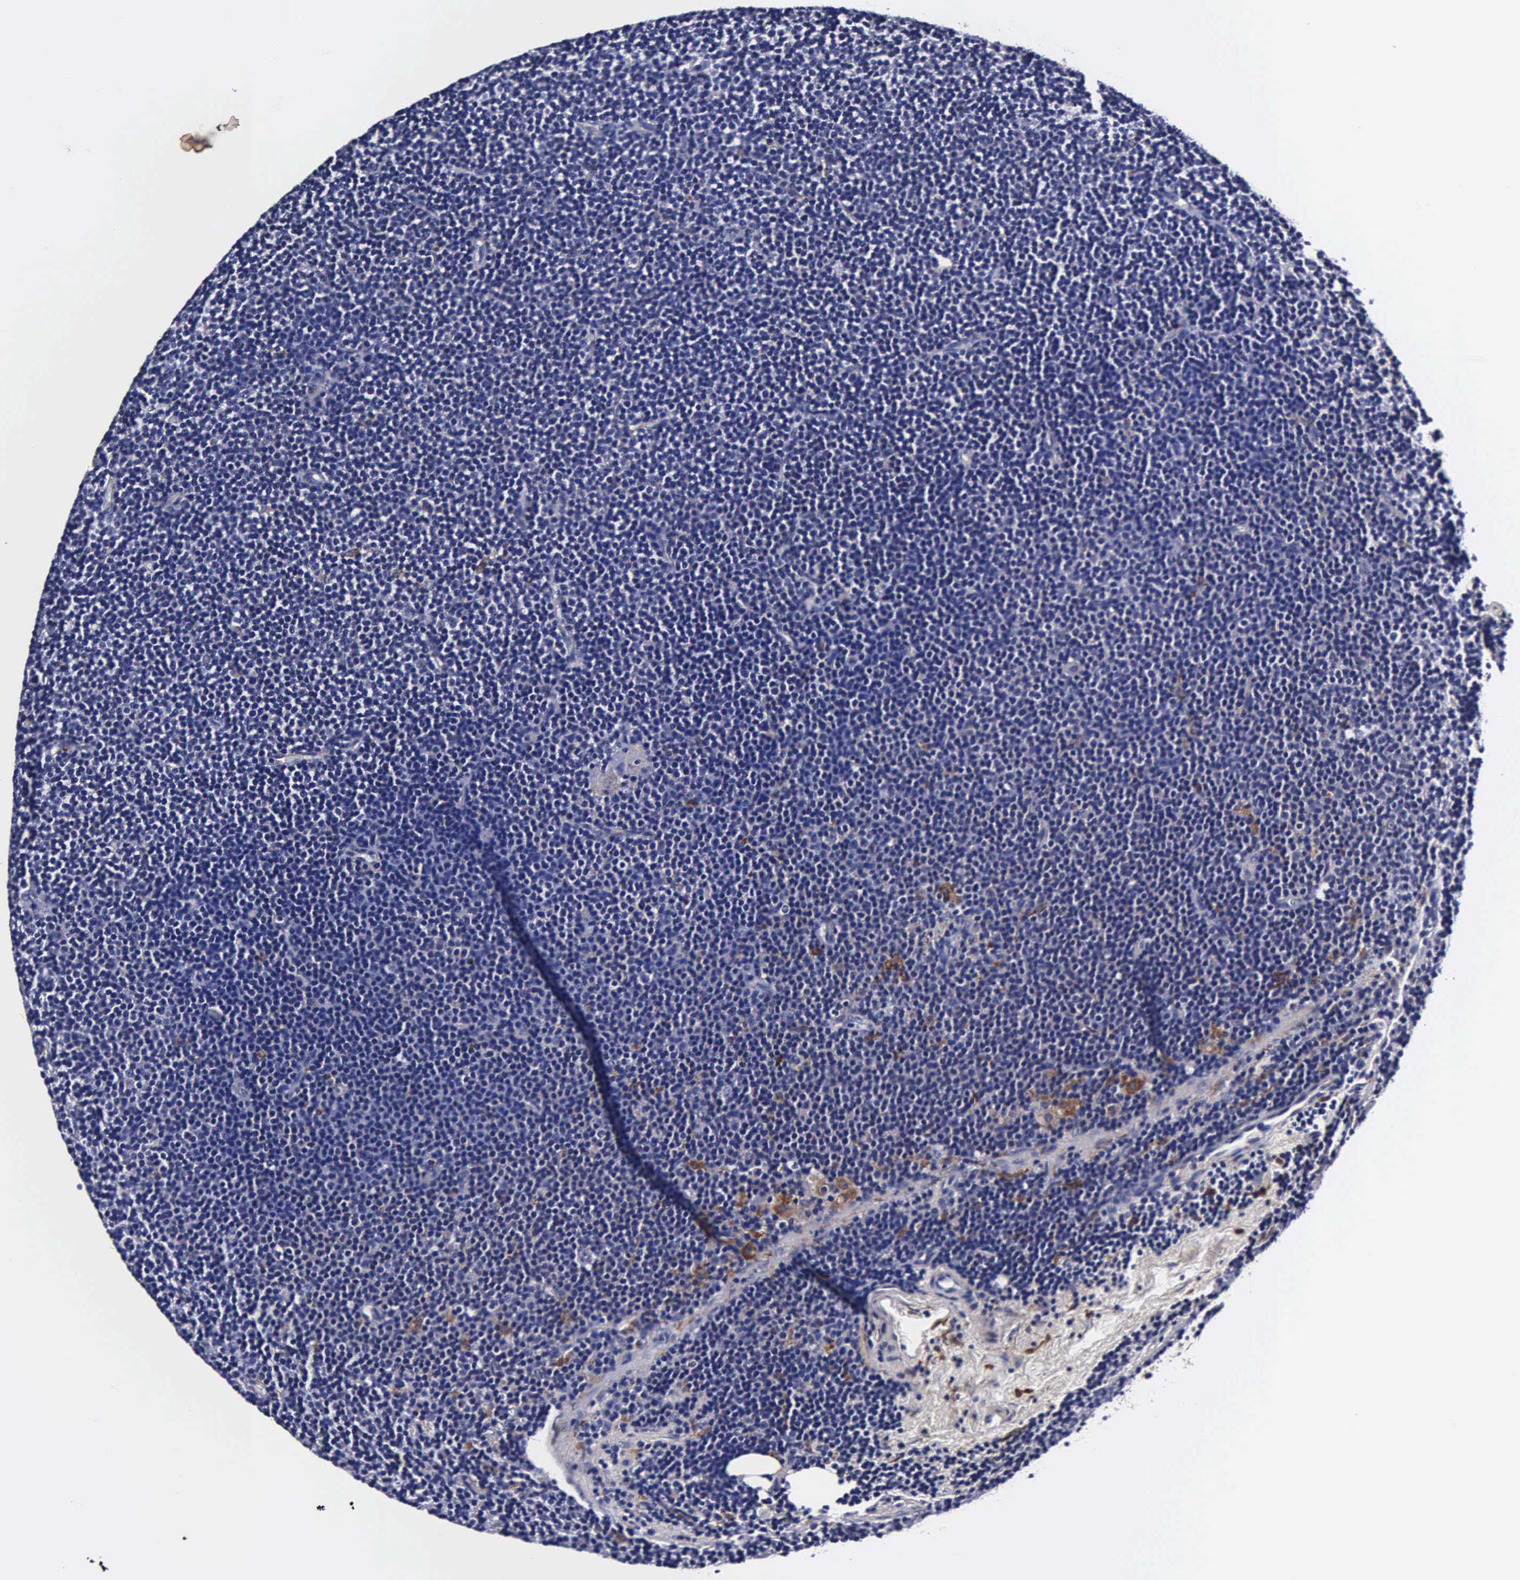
{"staining": {"intensity": "negative", "quantity": "none", "location": "none"}, "tissue": "lymphoma", "cell_type": "Tumor cells", "image_type": "cancer", "snomed": [{"axis": "morphology", "description": "Malignant lymphoma, non-Hodgkin's type, Low grade"}, {"axis": "topography", "description": "Lymph node"}], "caption": "An immunohistochemistry (IHC) image of lymphoma is shown. There is no staining in tumor cells of lymphoma. The staining is performed using DAB (3,3'-diaminobenzidine) brown chromogen with nuclei counter-stained in using hematoxylin.", "gene": "CST3", "patient": {"sex": "female", "age": 69}}